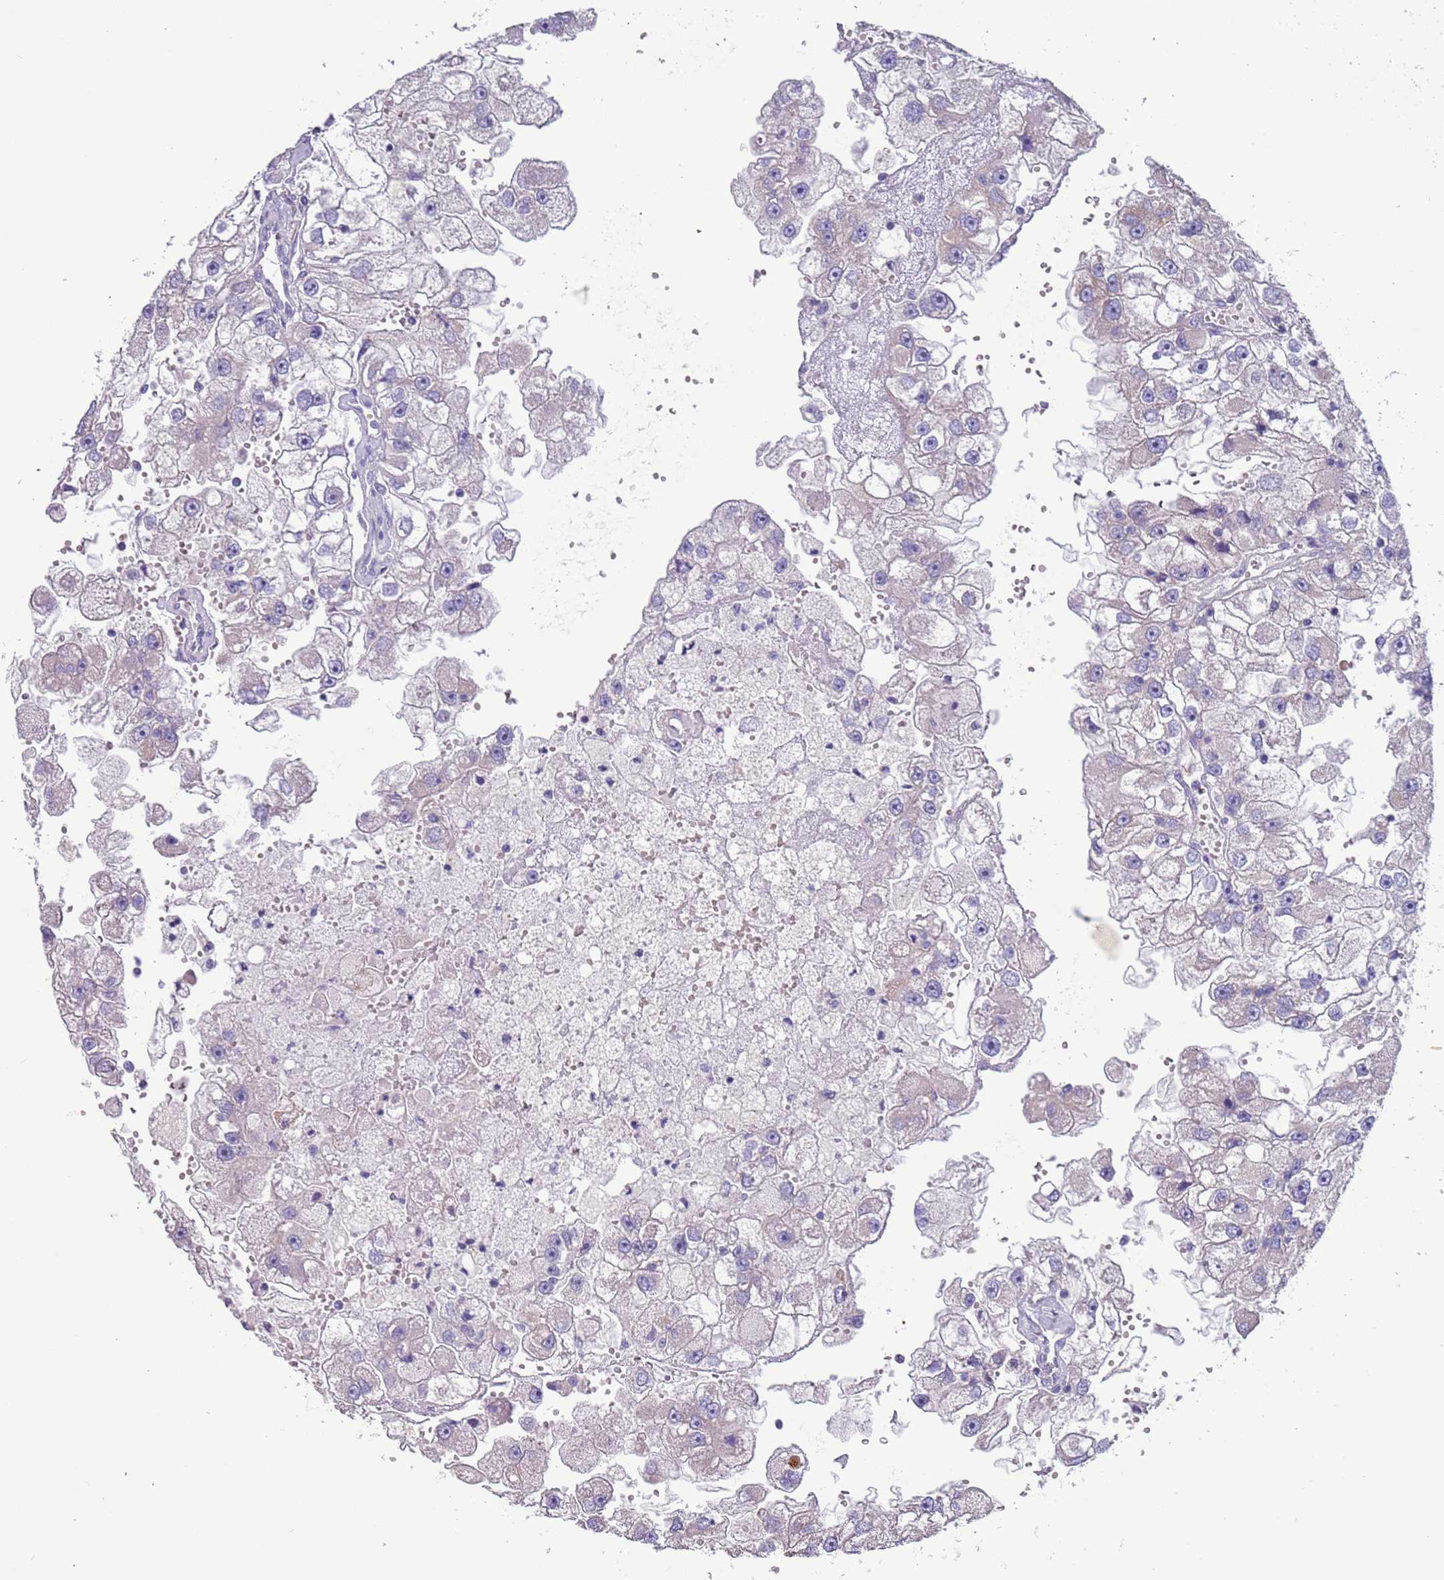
{"staining": {"intensity": "negative", "quantity": "none", "location": "none"}, "tissue": "renal cancer", "cell_type": "Tumor cells", "image_type": "cancer", "snomed": [{"axis": "morphology", "description": "Adenocarcinoma, NOS"}, {"axis": "topography", "description": "Kidney"}], "caption": "The photomicrograph displays no significant staining in tumor cells of renal cancer (adenocarcinoma).", "gene": "LAMB4", "patient": {"sex": "male", "age": 63}}